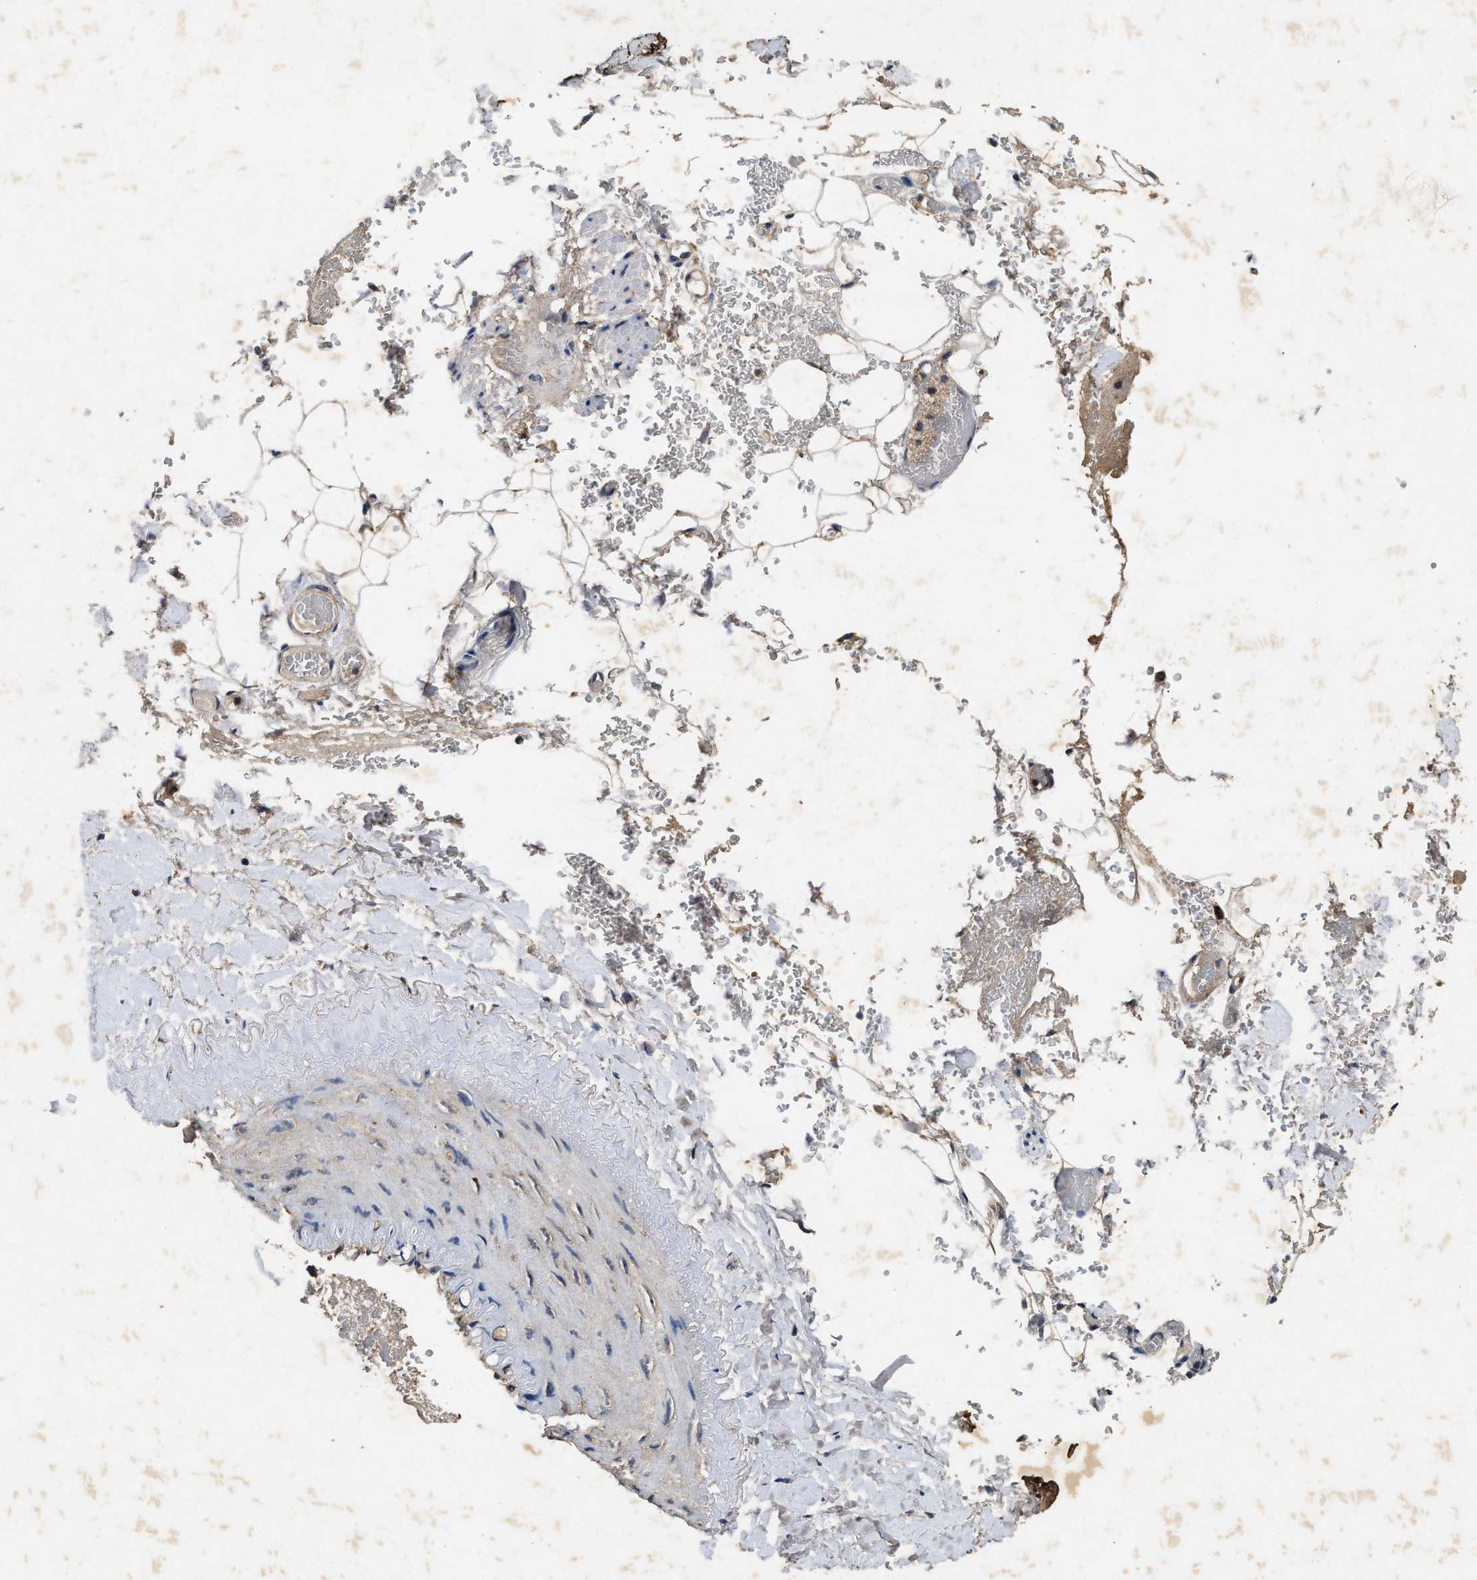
{"staining": {"intensity": "weak", "quantity": "25%-75%", "location": "cytoplasmic/membranous"}, "tissue": "adipose tissue", "cell_type": "Adipocytes", "image_type": "normal", "snomed": [{"axis": "morphology", "description": "Normal tissue, NOS"}, {"axis": "topography", "description": "Peripheral nerve tissue"}], "caption": "Protein analysis of unremarkable adipose tissue reveals weak cytoplasmic/membranous expression in approximately 25%-75% of adipocytes.", "gene": "PDAP1", "patient": {"sex": "male", "age": 70}}